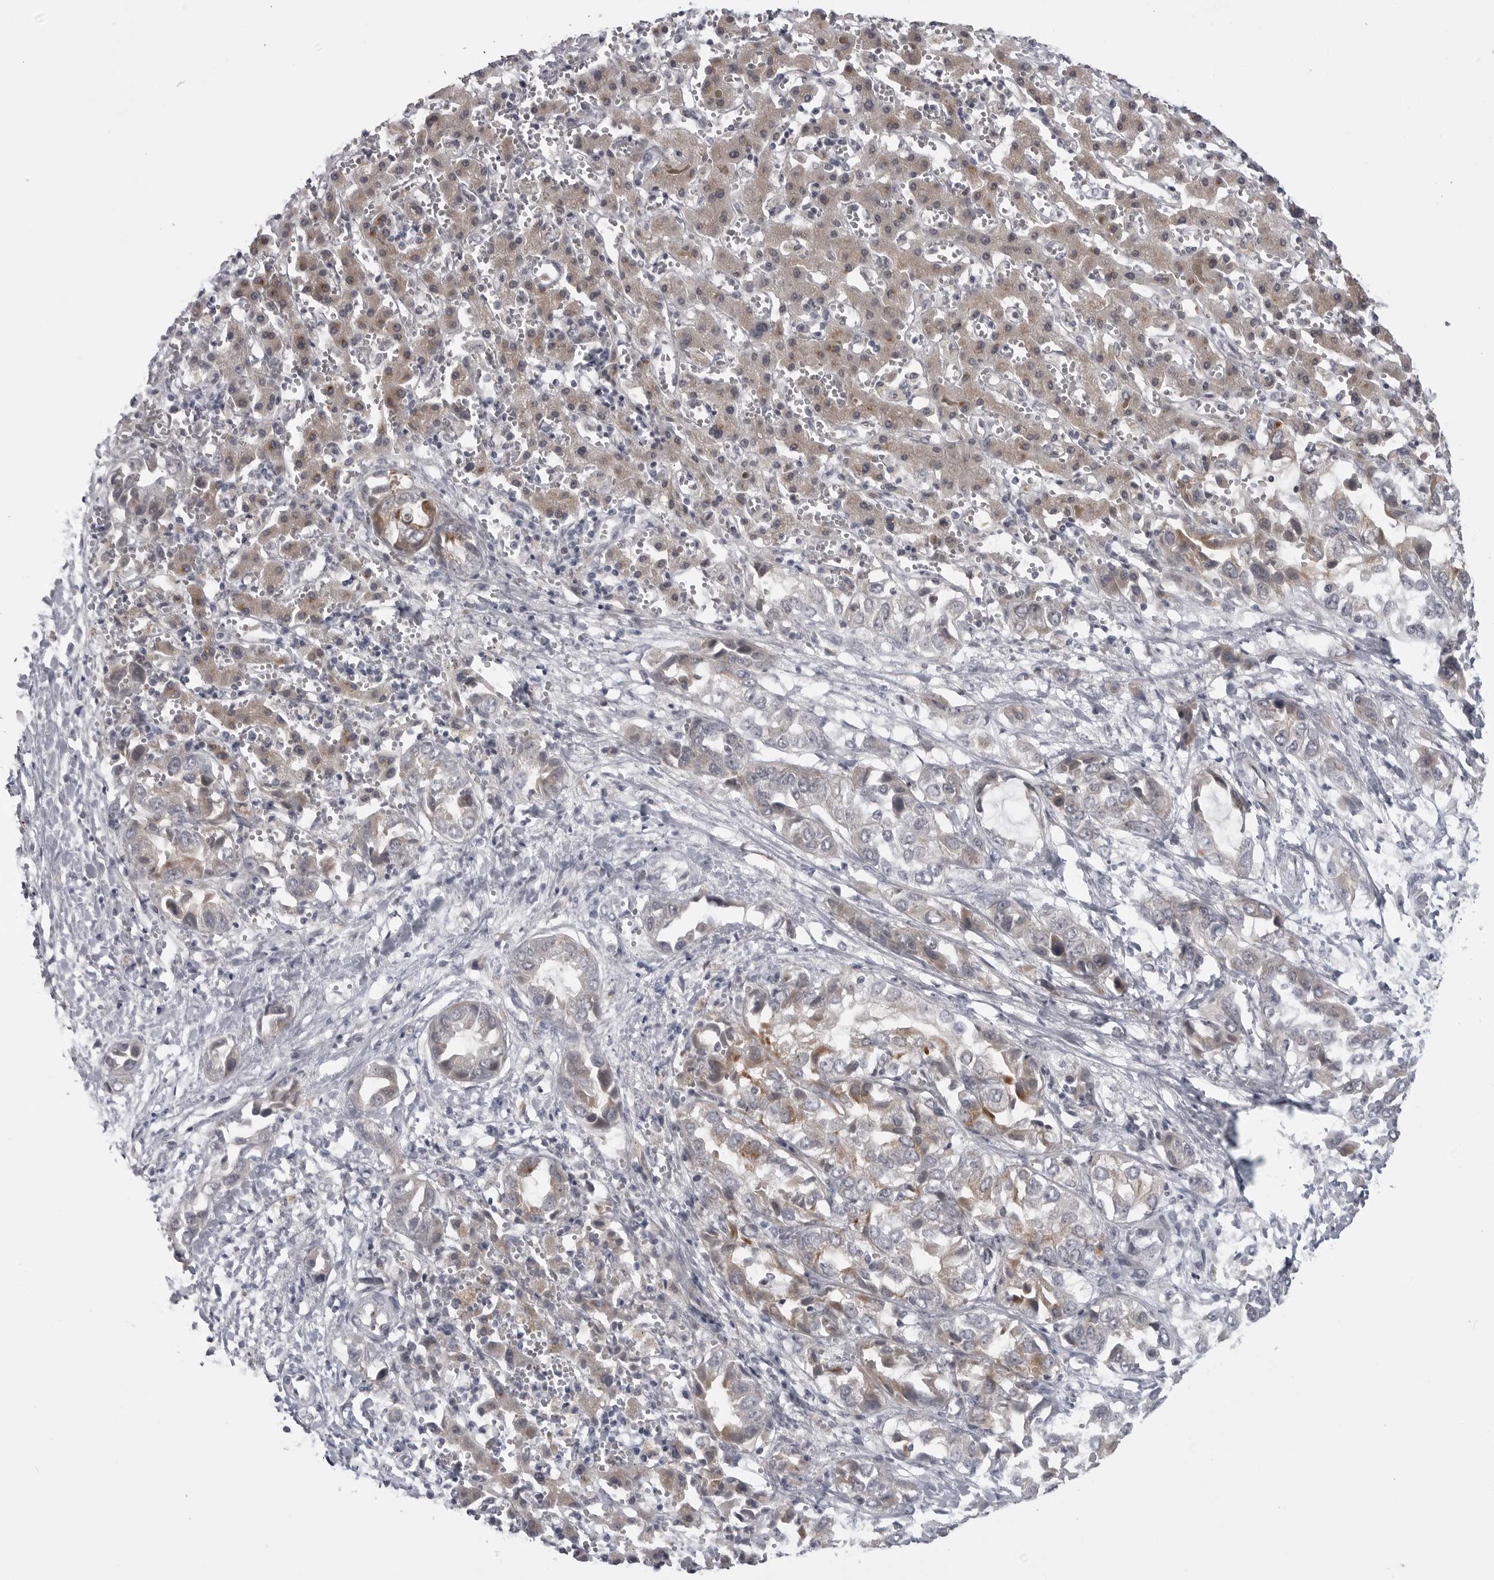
{"staining": {"intensity": "moderate", "quantity": "25%-75%", "location": "cytoplasmic/membranous"}, "tissue": "liver cancer", "cell_type": "Tumor cells", "image_type": "cancer", "snomed": [{"axis": "morphology", "description": "Cholangiocarcinoma"}, {"axis": "topography", "description": "Liver"}], "caption": "This is an image of IHC staining of liver cancer, which shows moderate positivity in the cytoplasmic/membranous of tumor cells.", "gene": "LRRC45", "patient": {"sex": "female", "age": 52}}